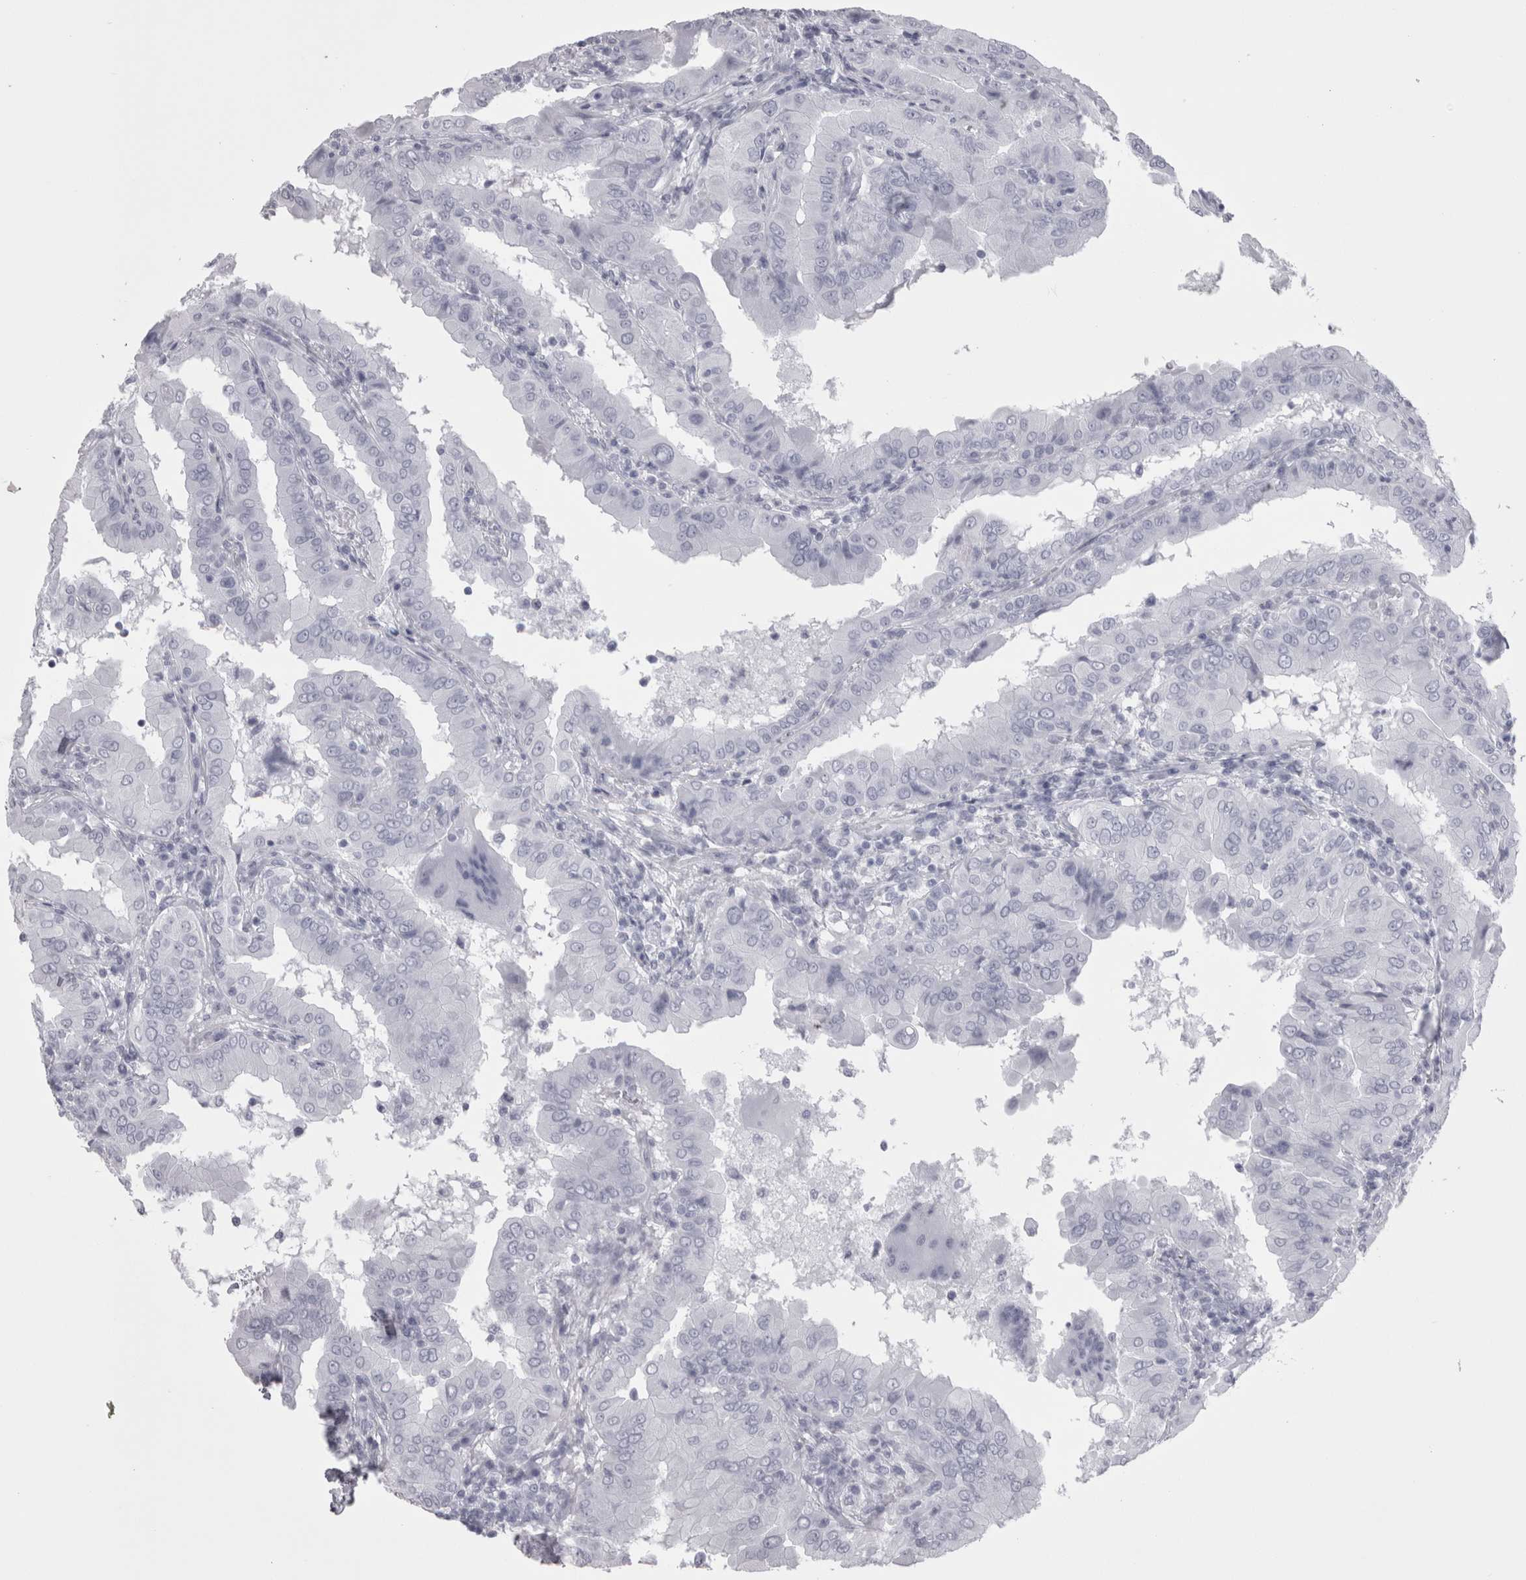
{"staining": {"intensity": "negative", "quantity": "none", "location": "none"}, "tissue": "thyroid cancer", "cell_type": "Tumor cells", "image_type": "cancer", "snomed": [{"axis": "morphology", "description": "Papillary adenocarcinoma, NOS"}, {"axis": "topography", "description": "Thyroid gland"}], "caption": "Human thyroid cancer (papillary adenocarcinoma) stained for a protein using IHC exhibits no expression in tumor cells.", "gene": "SKAP1", "patient": {"sex": "male", "age": 33}}